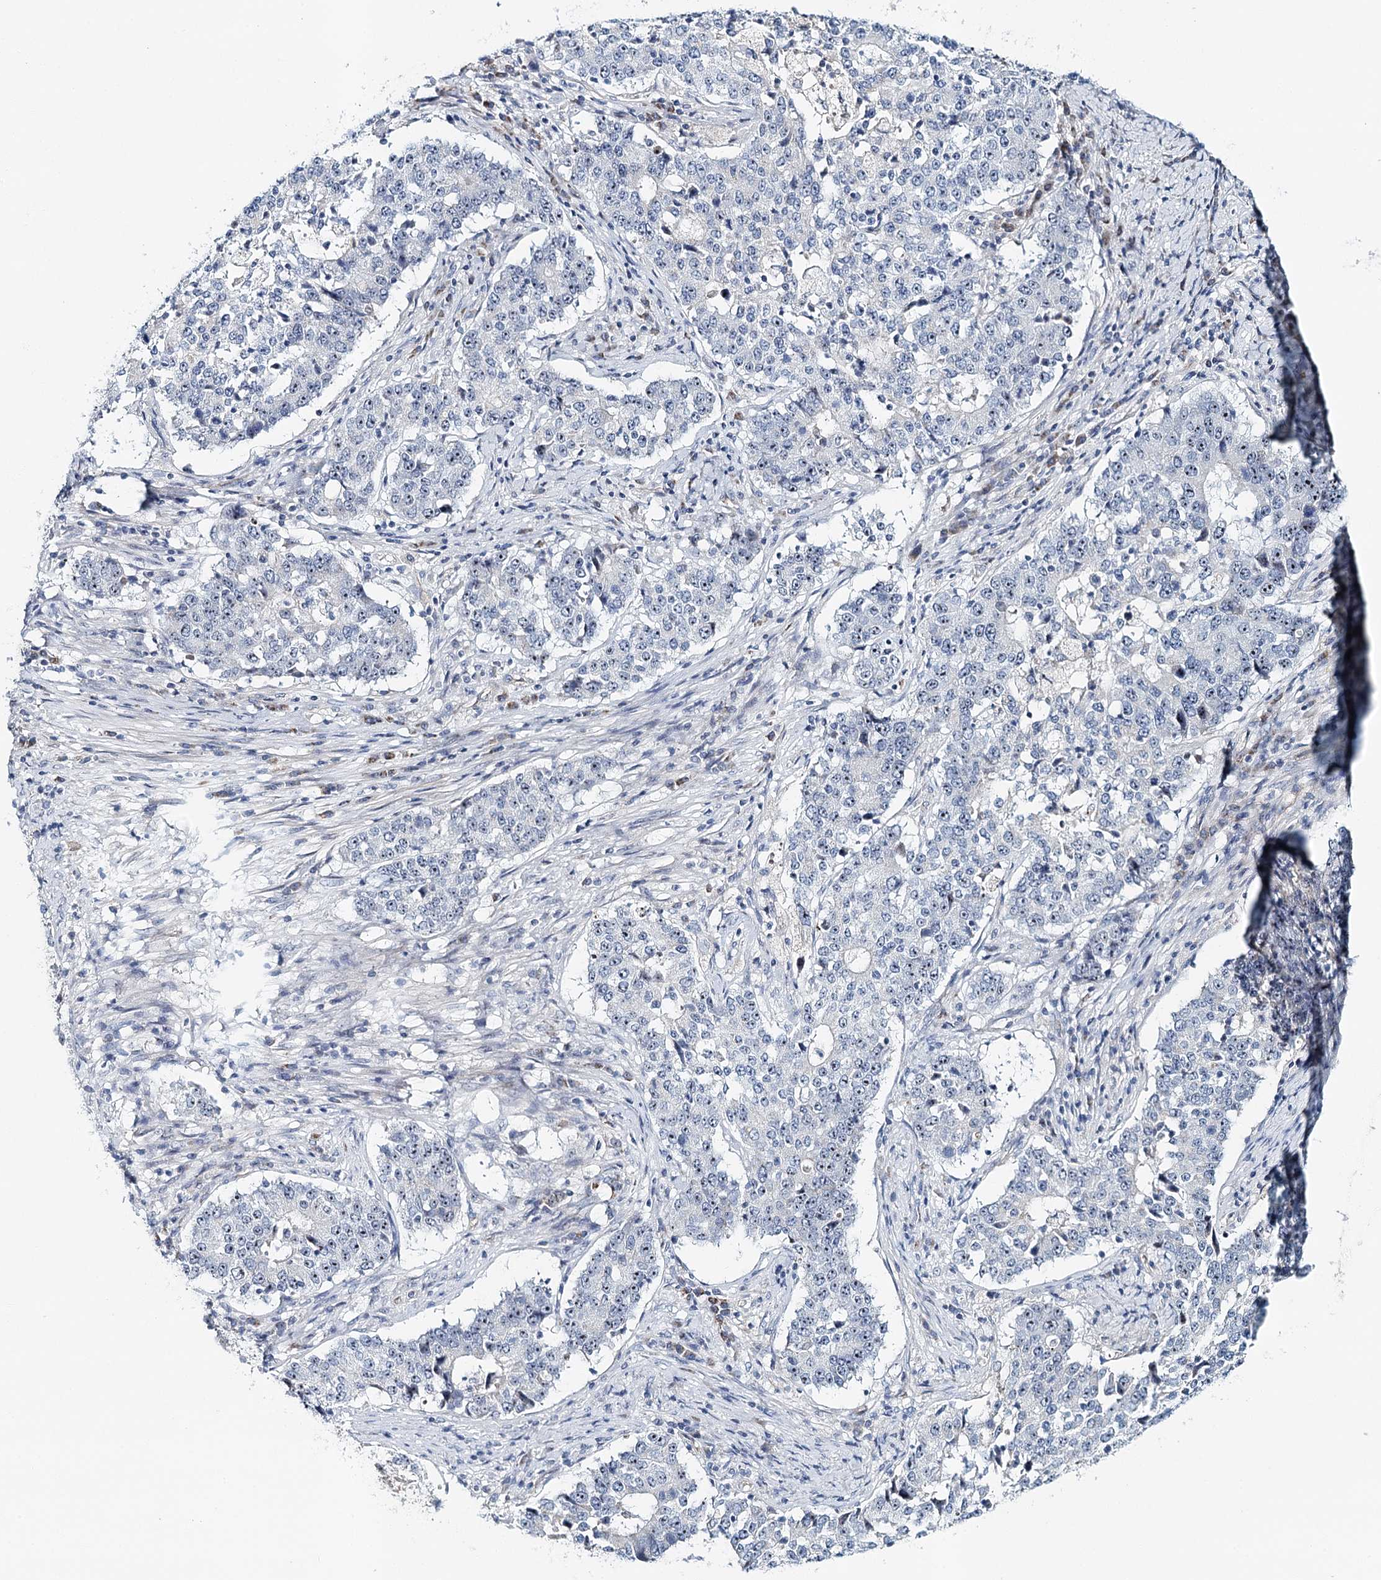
{"staining": {"intensity": "negative", "quantity": "none", "location": "none"}, "tissue": "stomach cancer", "cell_type": "Tumor cells", "image_type": "cancer", "snomed": [{"axis": "morphology", "description": "Adenocarcinoma, NOS"}, {"axis": "topography", "description": "Stomach"}], "caption": "A histopathology image of stomach adenocarcinoma stained for a protein demonstrates no brown staining in tumor cells.", "gene": "RBM43", "patient": {"sex": "male", "age": 59}}